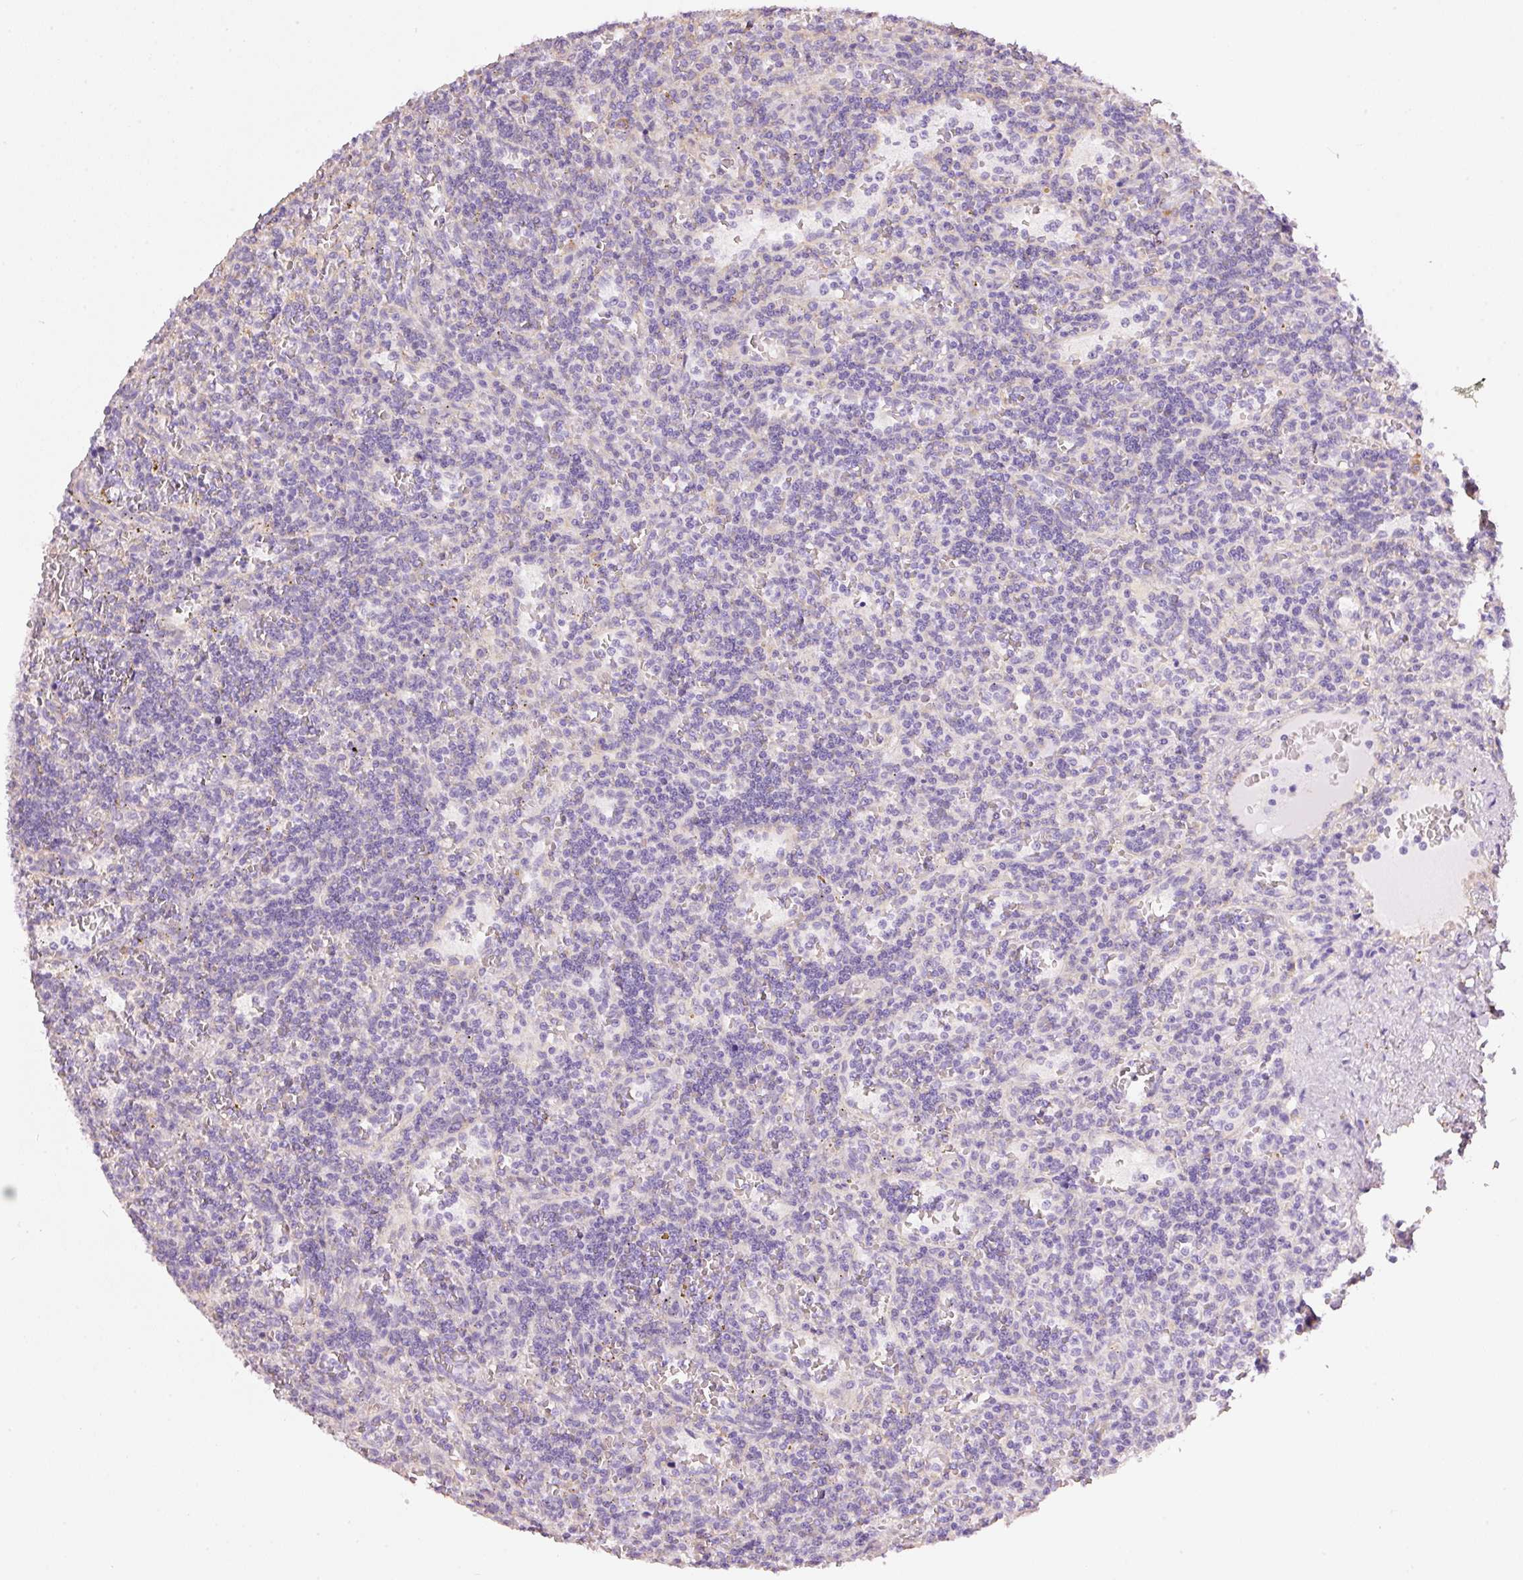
{"staining": {"intensity": "negative", "quantity": "none", "location": "none"}, "tissue": "lymphoma", "cell_type": "Tumor cells", "image_type": "cancer", "snomed": [{"axis": "morphology", "description": "Malignant lymphoma, non-Hodgkin's type, Low grade"}, {"axis": "topography", "description": "Spleen"}], "caption": "Immunohistochemical staining of human low-grade malignant lymphoma, non-Hodgkin's type reveals no significant expression in tumor cells.", "gene": "GCG", "patient": {"sex": "male", "age": 73}}